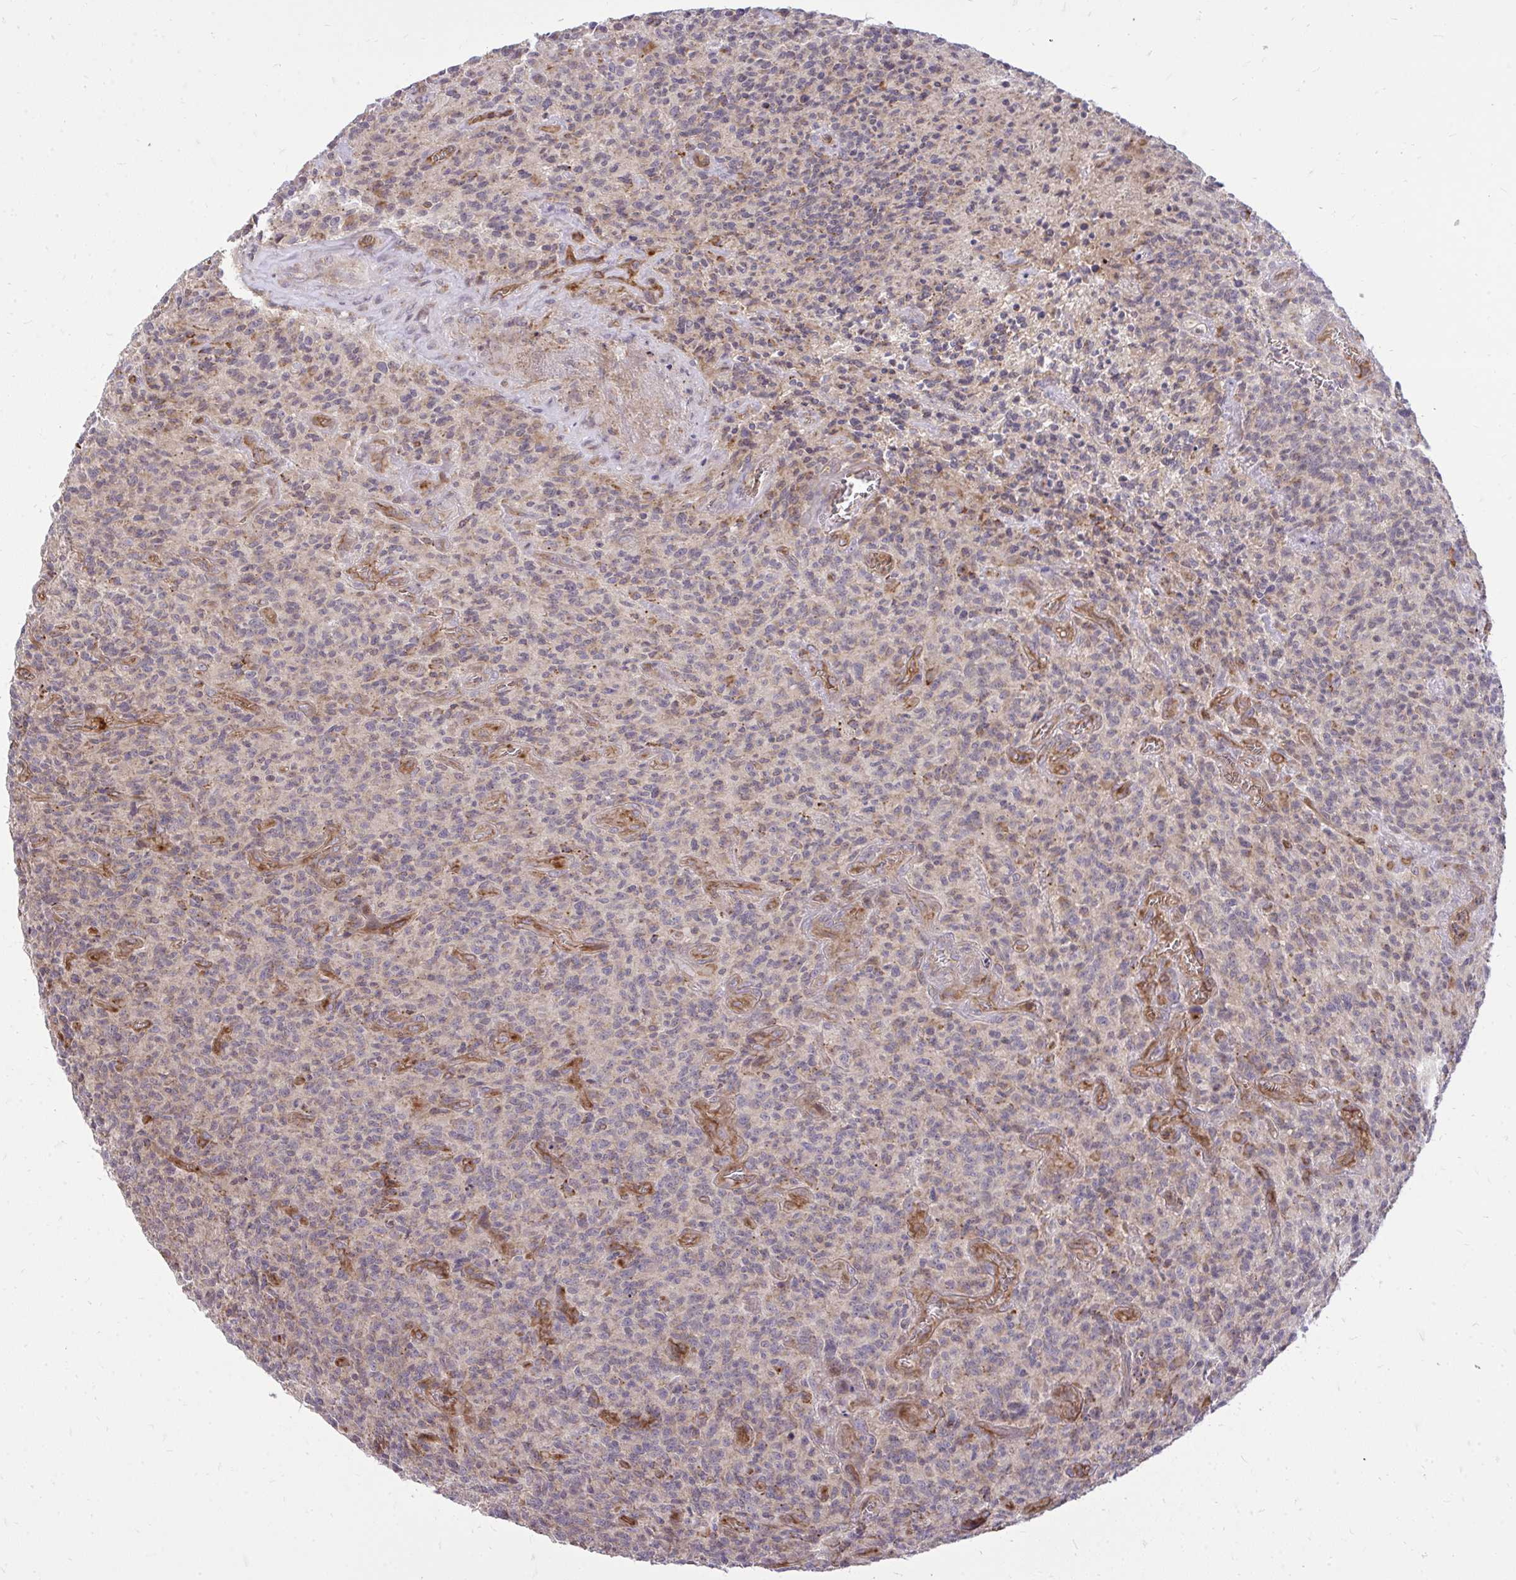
{"staining": {"intensity": "moderate", "quantity": "<25%", "location": "cytoplasmic/membranous"}, "tissue": "glioma", "cell_type": "Tumor cells", "image_type": "cancer", "snomed": [{"axis": "morphology", "description": "Glioma, malignant, High grade"}, {"axis": "topography", "description": "Brain"}], "caption": "IHC (DAB) staining of malignant glioma (high-grade) demonstrates moderate cytoplasmic/membranous protein positivity in about <25% of tumor cells.", "gene": "SLC7A5", "patient": {"sex": "male", "age": 76}}